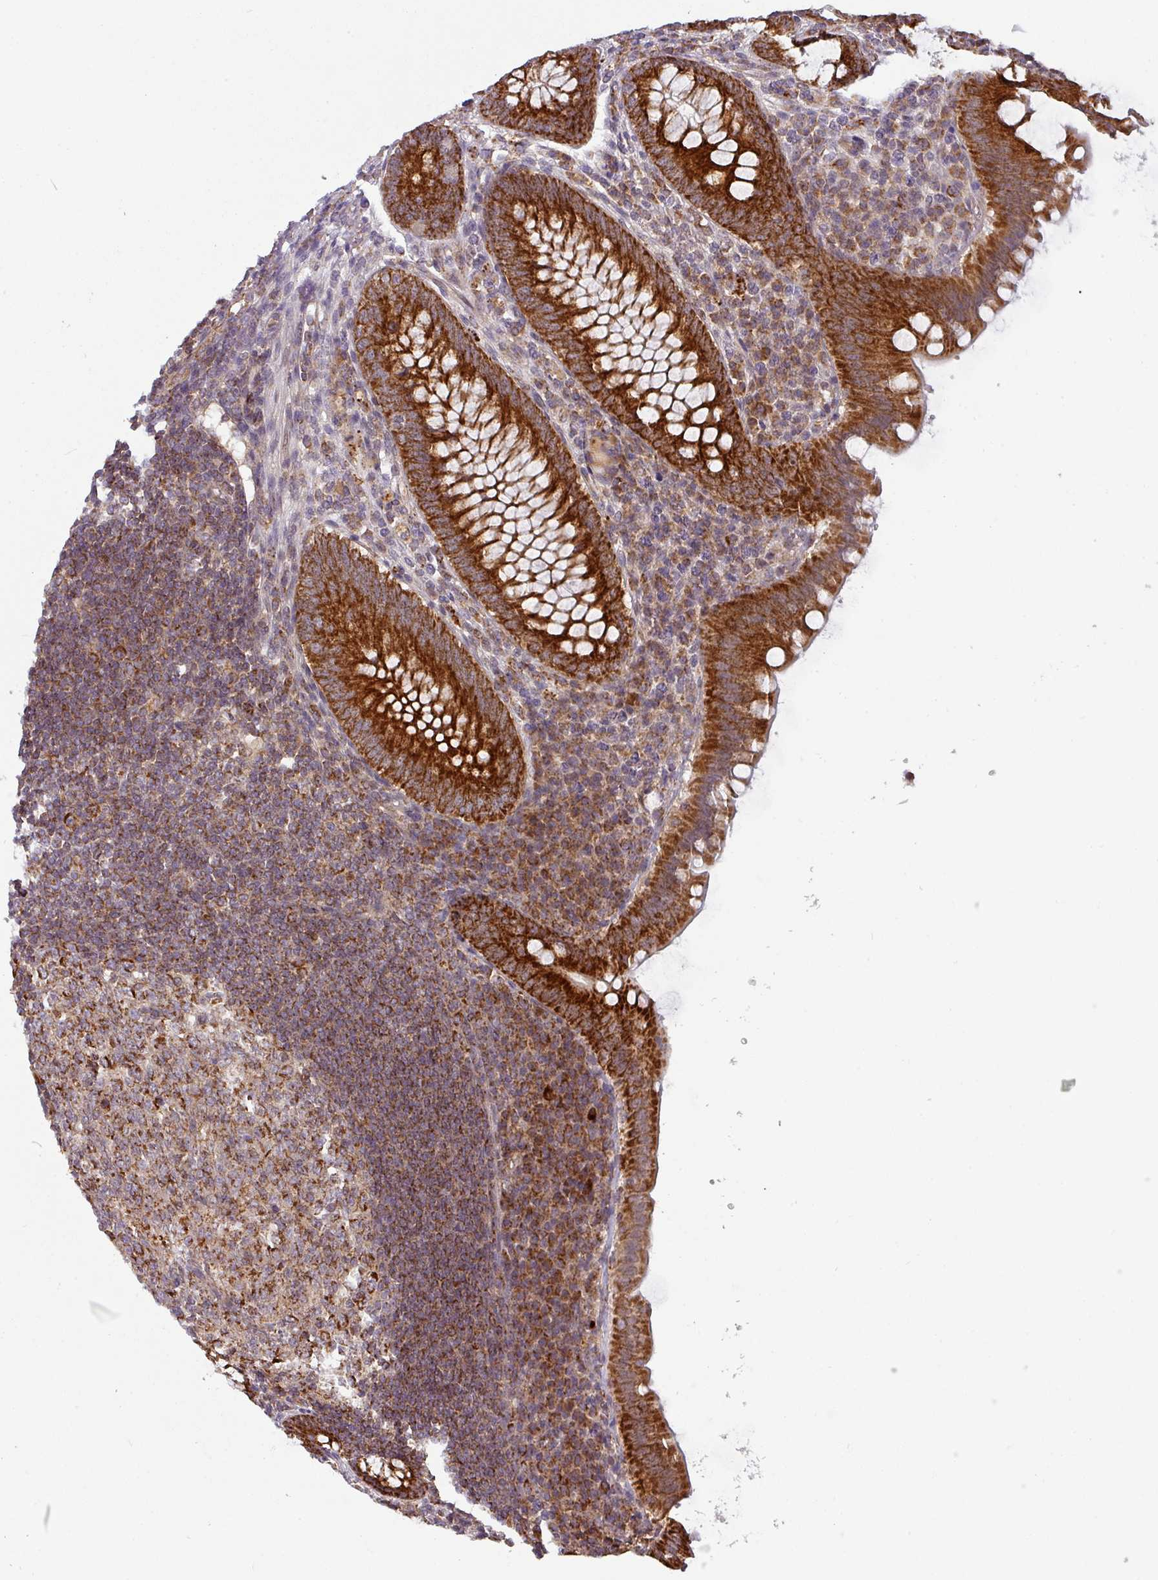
{"staining": {"intensity": "strong", "quantity": ">75%", "location": "cytoplasmic/membranous"}, "tissue": "appendix", "cell_type": "Glandular cells", "image_type": "normal", "snomed": [{"axis": "morphology", "description": "Normal tissue, NOS"}, {"axis": "topography", "description": "Appendix"}], "caption": "Brown immunohistochemical staining in benign appendix exhibits strong cytoplasmic/membranous positivity in about >75% of glandular cells.", "gene": "MRPS16", "patient": {"sex": "female", "age": 33}}